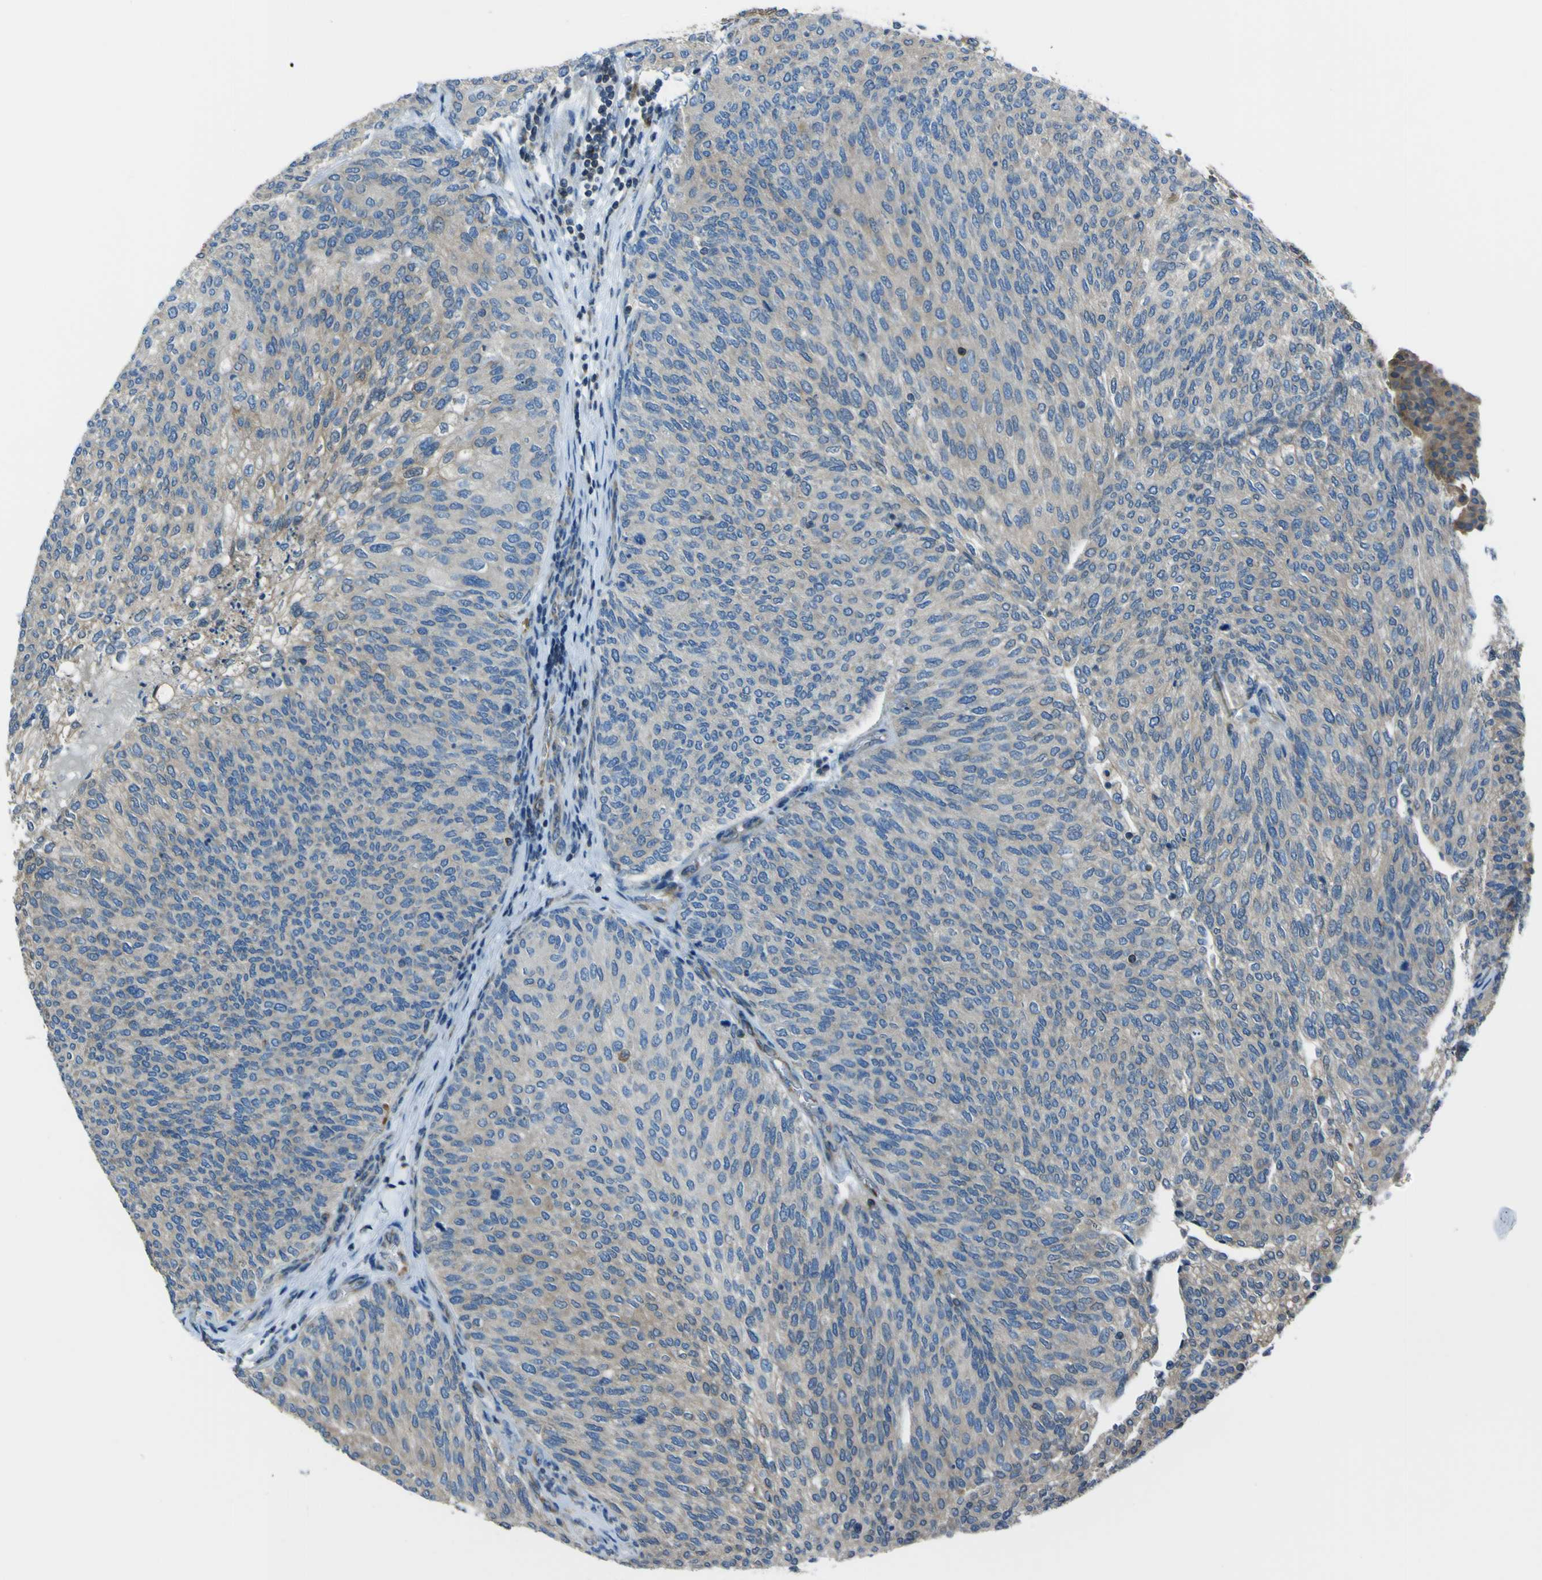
{"staining": {"intensity": "weak", "quantity": ">75%", "location": "cytoplasmic/membranous"}, "tissue": "urothelial cancer", "cell_type": "Tumor cells", "image_type": "cancer", "snomed": [{"axis": "morphology", "description": "Urothelial carcinoma, Low grade"}, {"axis": "topography", "description": "Urinary bladder"}], "caption": "The micrograph displays immunohistochemical staining of urothelial cancer. There is weak cytoplasmic/membranous expression is present in approximately >75% of tumor cells.", "gene": "STIM1", "patient": {"sex": "female", "age": 79}}